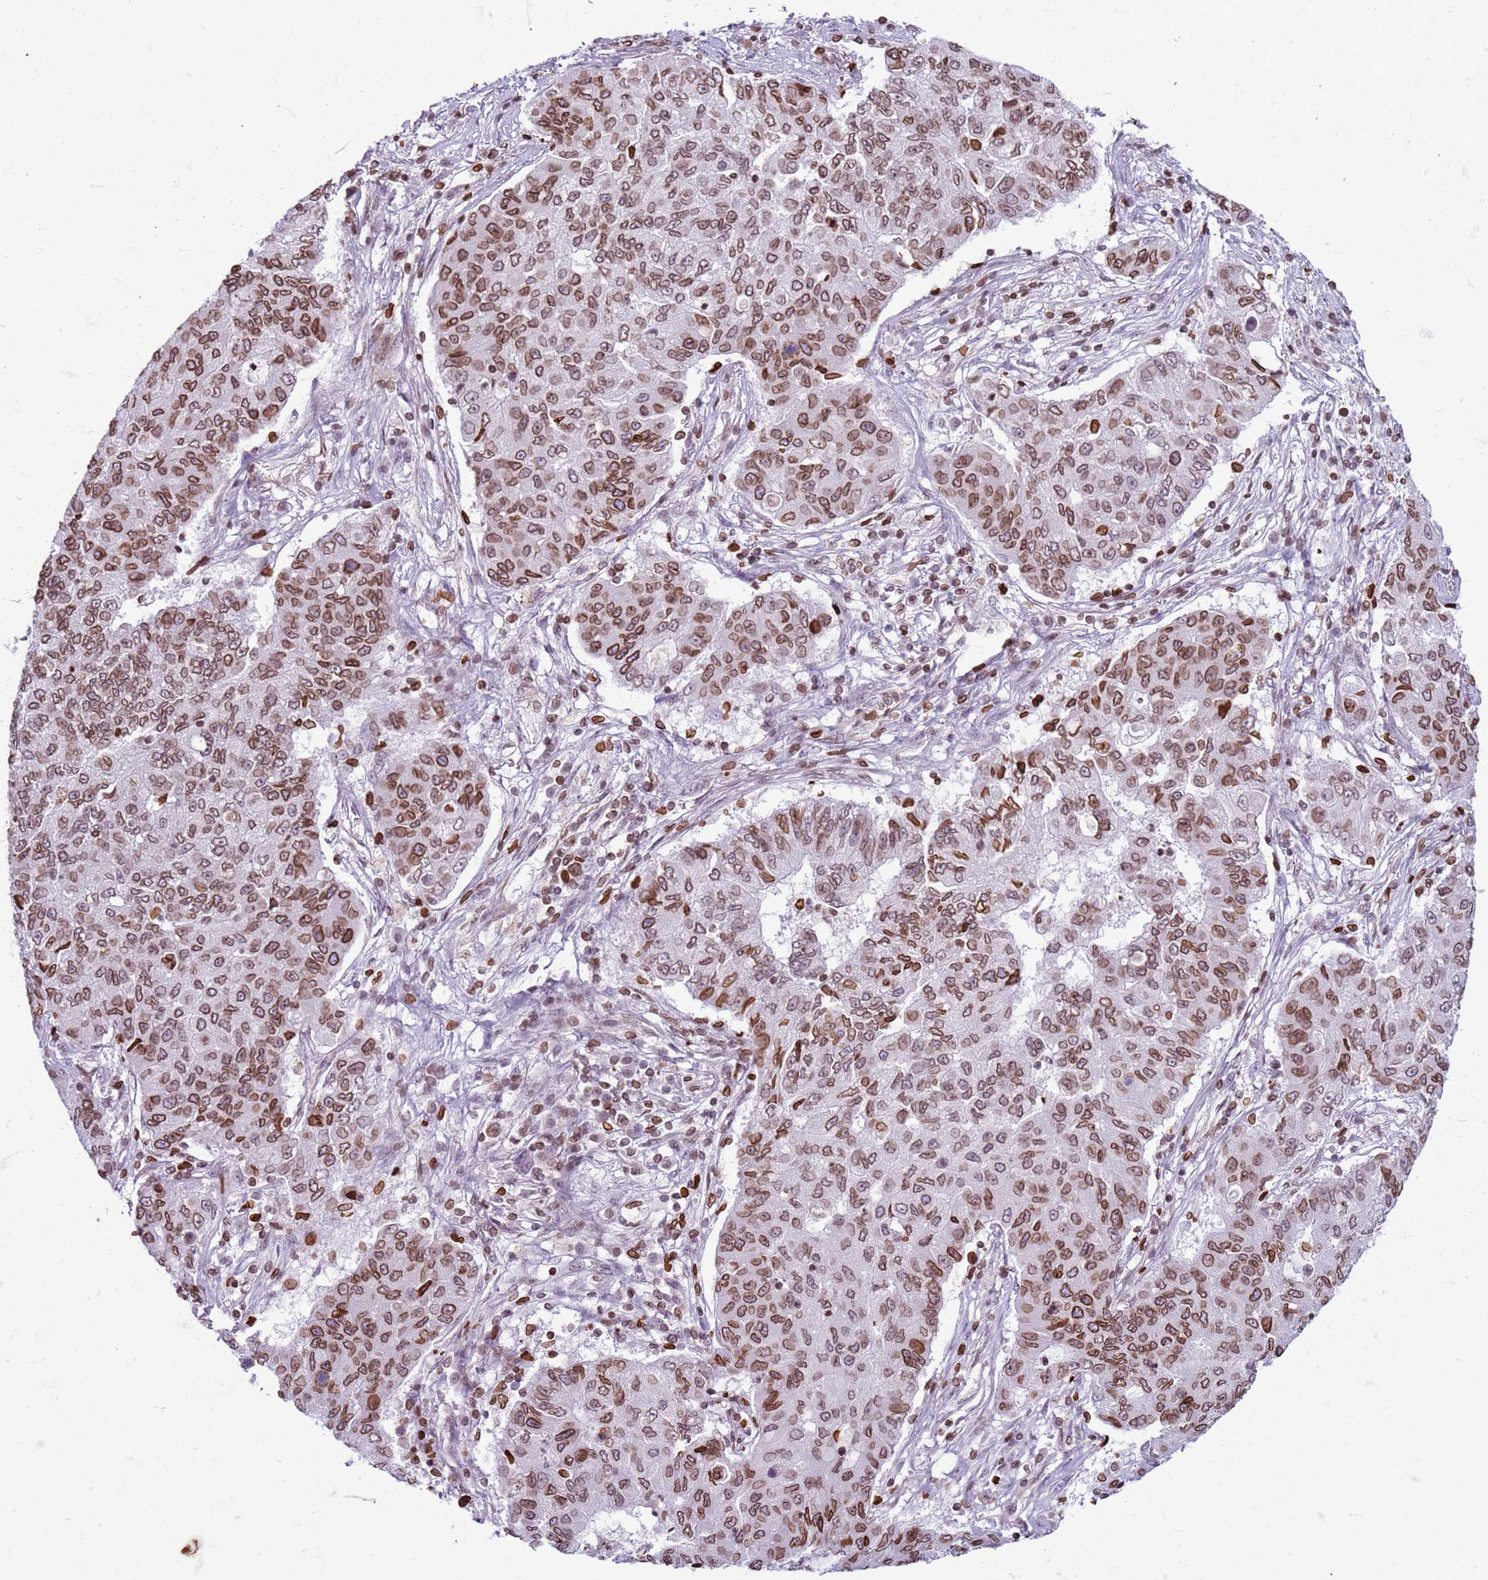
{"staining": {"intensity": "moderate", "quantity": ">75%", "location": "cytoplasmic/membranous,nuclear"}, "tissue": "lung cancer", "cell_type": "Tumor cells", "image_type": "cancer", "snomed": [{"axis": "morphology", "description": "Squamous cell carcinoma, NOS"}, {"axis": "topography", "description": "Lung"}], "caption": "Squamous cell carcinoma (lung) stained with a brown dye displays moderate cytoplasmic/membranous and nuclear positive staining in about >75% of tumor cells.", "gene": "METTL25B", "patient": {"sex": "male", "age": 74}}